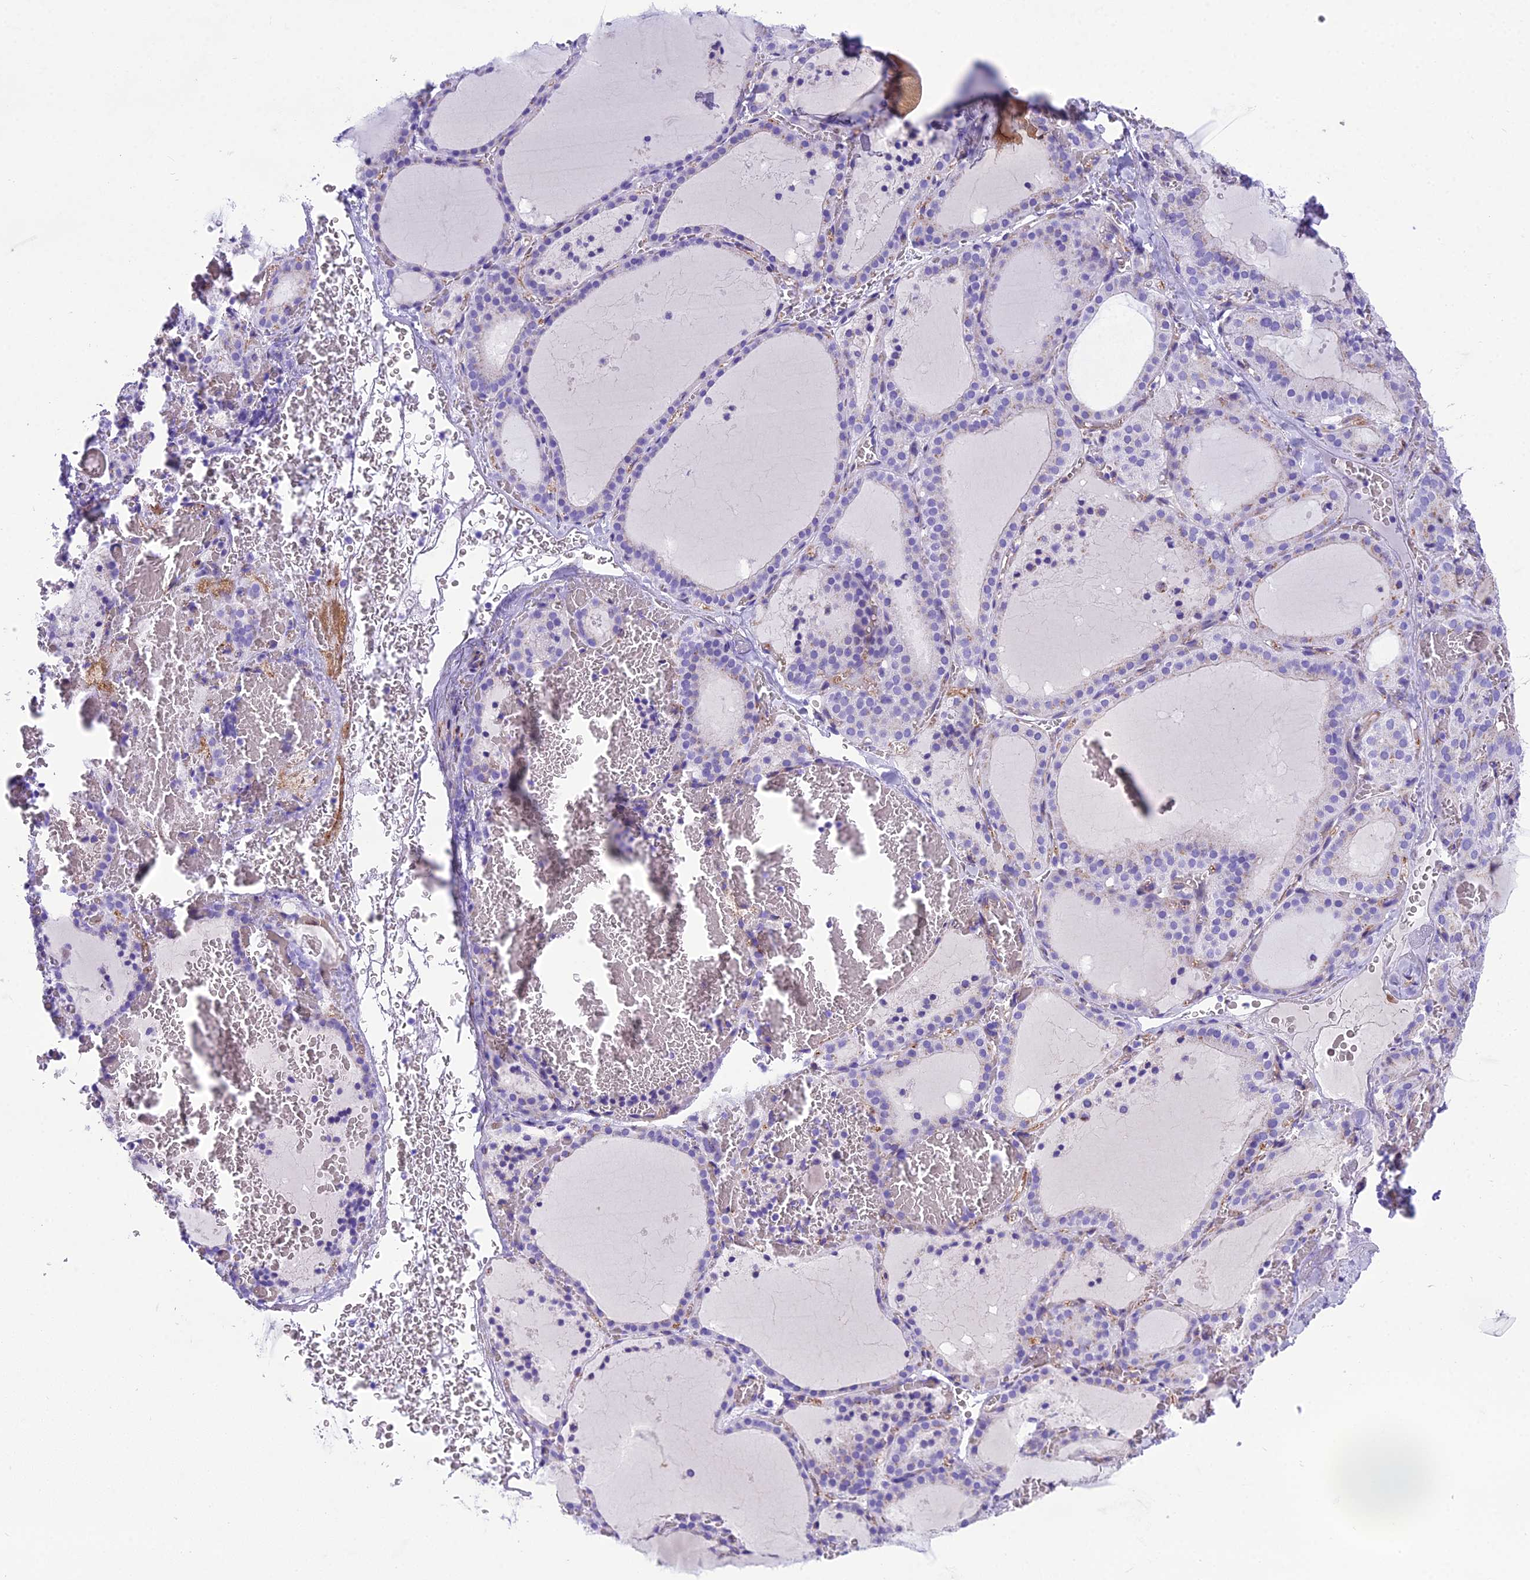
{"staining": {"intensity": "negative", "quantity": "none", "location": "none"}, "tissue": "thyroid gland", "cell_type": "Glandular cells", "image_type": "normal", "snomed": [{"axis": "morphology", "description": "Normal tissue, NOS"}, {"axis": "topography", "description": "Thyroid gland"}], "caption": "The image demonstrates no significant expression in glandular cells of thyroid gland. (Stains: DAB (3,3'-diaminobenzidine) immunohistochemistry (IHC) with hematoxylin counter stain, Microscopy: brightfield microscopy at high magnification).", "gene": "GFRA1", "patient": {"sex": "female", "age": 39}}